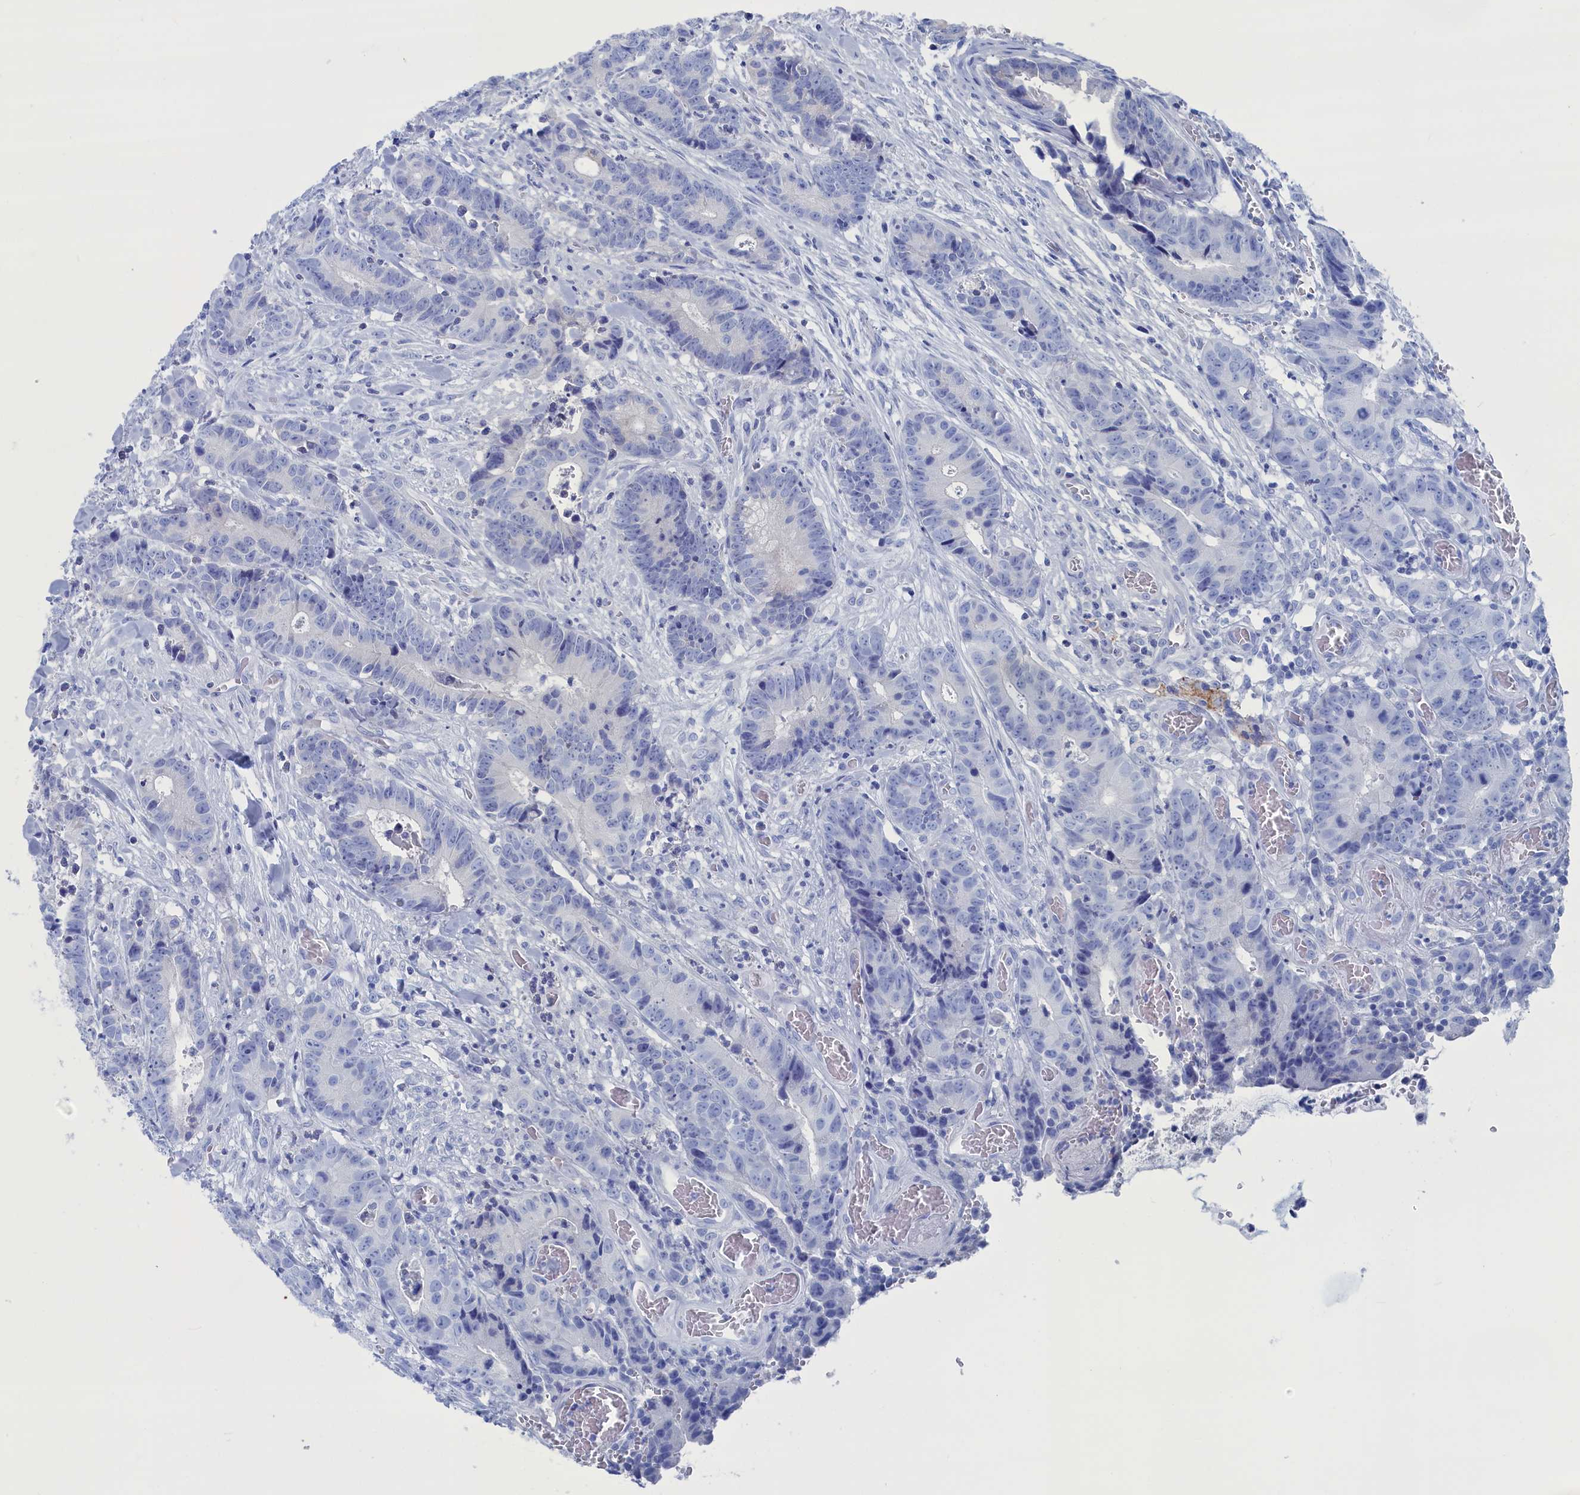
{"staining": {"intensity": "negative", "quantity": "none", "location": "none"}, "tissue": "colorectal cancer", "cell_type": "Tumor cells", "image_type": "cancer", "snomed": [{"axis": "morphology", "description": "Adenocarcinoma, NOS"}, {"axis": "topography", "description": "Colon"}], "caption": "Protein analysis of colorectal cancer (adenocarcinoma) reveals no significant staining in tumor cells.", "gene": "CEND1", "patient": {"sex": "female", "age": 57}}